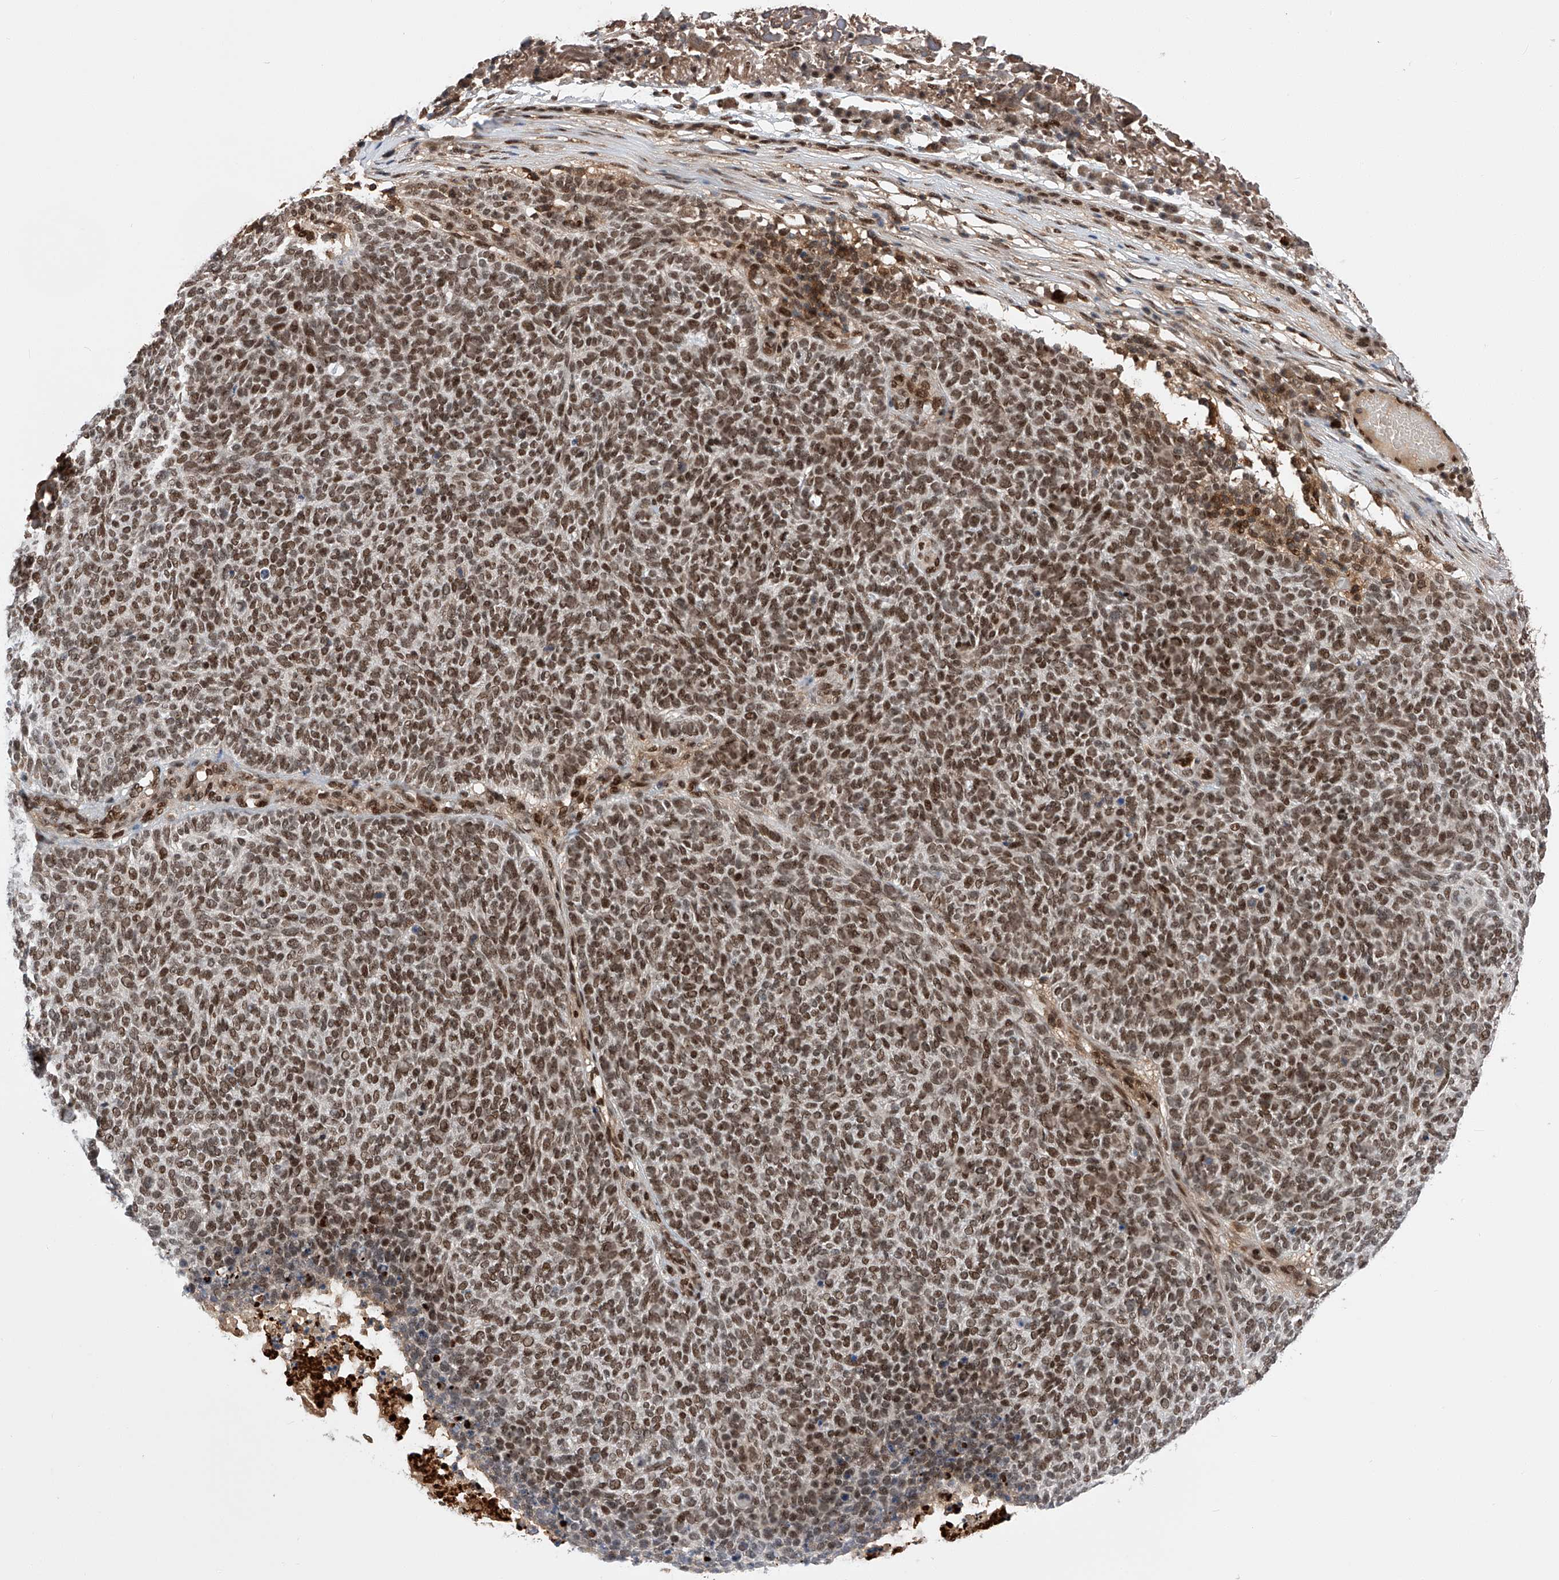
{"staining": {"intensity": "strong", "quantity": ">75%", "location": "nuclear"}, "tissue": "skin cancer", "cell_type": "Tumor cells", "image_type": "cancer", "snomed": [{"axis": "morphology", "description": "Squamous cell carcinoma, NOS"}, {"axis": "topography", "description": "Skin"}], "caption": "This micrograph exhibits IHC staining of squamous cell carcinoma (skin), with high strong nuclear positivity in approximately >75% of tumor cells.", "gene": "ZNF280D", "patient": {"sex": "female", "age": 90}}